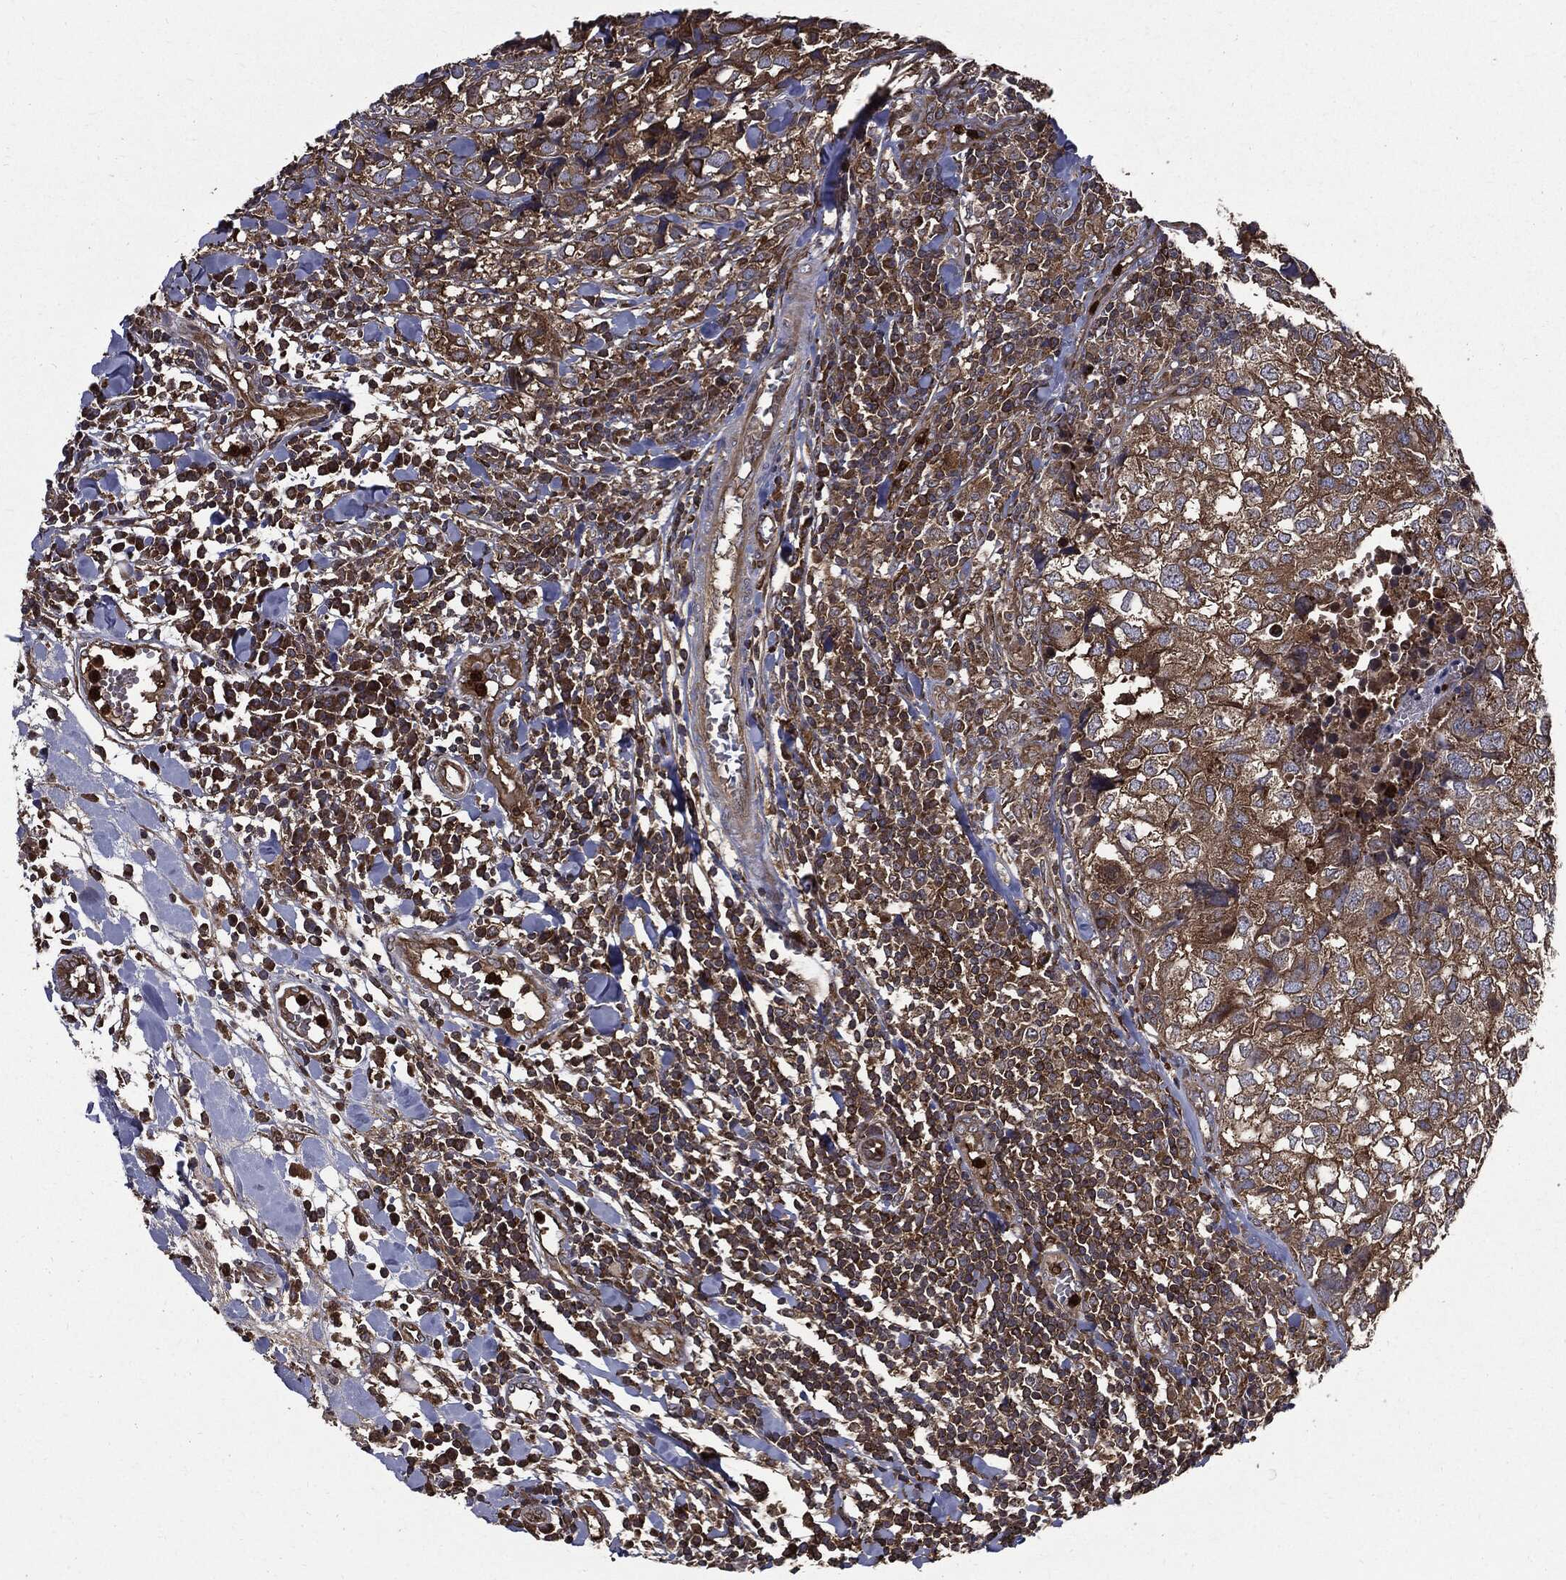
{"staining": {"intensity": "moderate", "quantity": ">75%", "location": "cytoplasmic/membranous"}, "tissue": "breast cancer", "cell_type": "Tumor cells", "image_type": "cancer", "snomed": [{"axis": "morphology", "description": "Duct carcinoma"}, {"axis": "topography", "description": "Breast"}], "caption": "Immunohistochemistry (IHC) micrograph of human breast cancer (intraductal carcinoma) stained for a protein (brown), which demonstrates medium levels of moderate cytoplasmic/membranous expression in about >75% of tumor cells.", "gene": "PDCD6IP", "patient": {"sex": "female", "age": 30}}